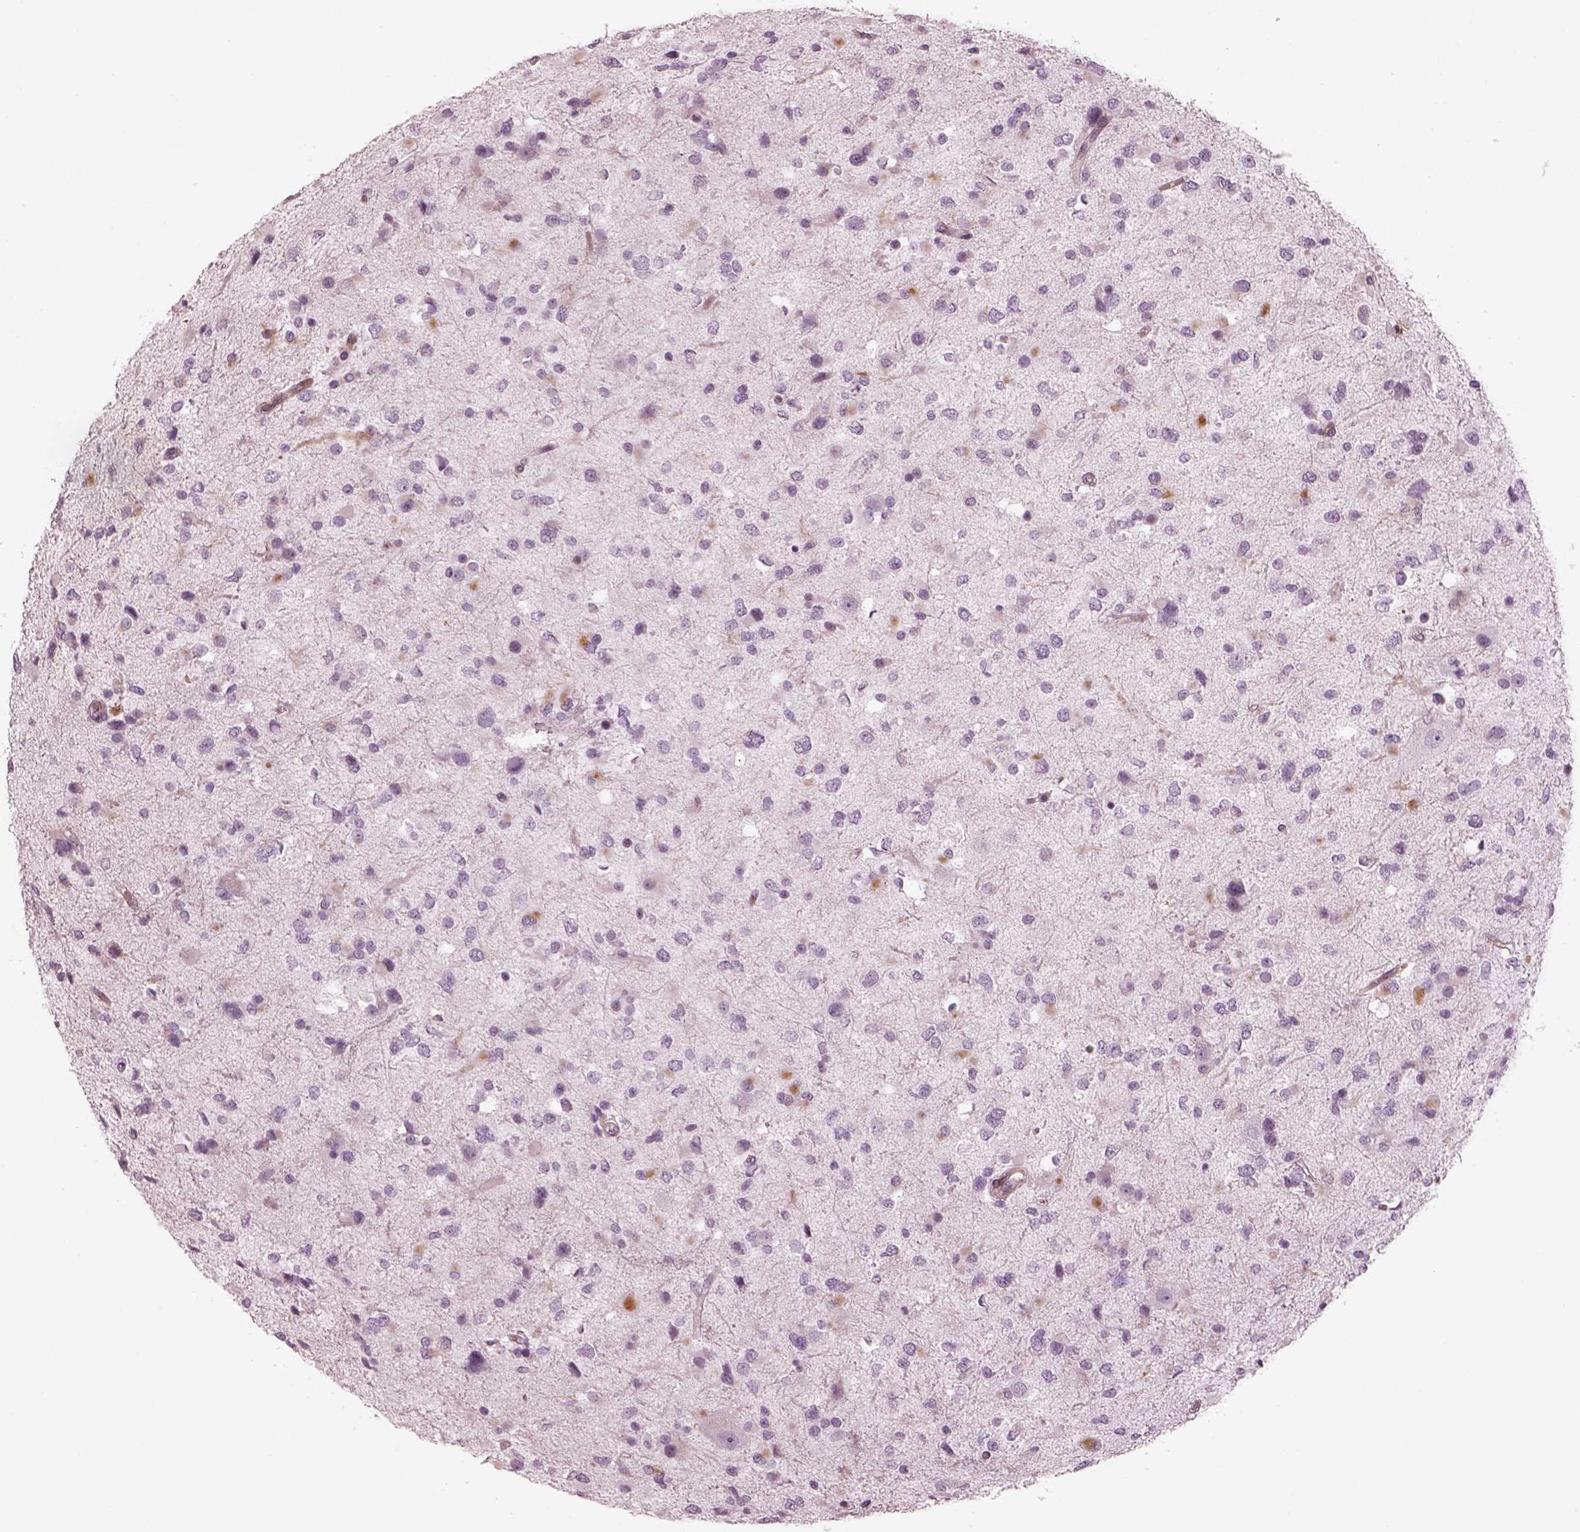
{"staining": {"intensity": "negative", "quantity": "none", "location": "none"}, "tissue": "glioma", "cell_type": "Tumor cells", "image_type": "cancer", "snomed": [{"axis": "morphology", "description": "Glioma, malignant, Low grade"}, {"axis": "topography", "description": "Brain"}], "caption": "Histopathology image shows no significant protein staining in tumor cells of glioma.", "gene": "OPN4", "patient": {"sex": "female", "age": 32}}